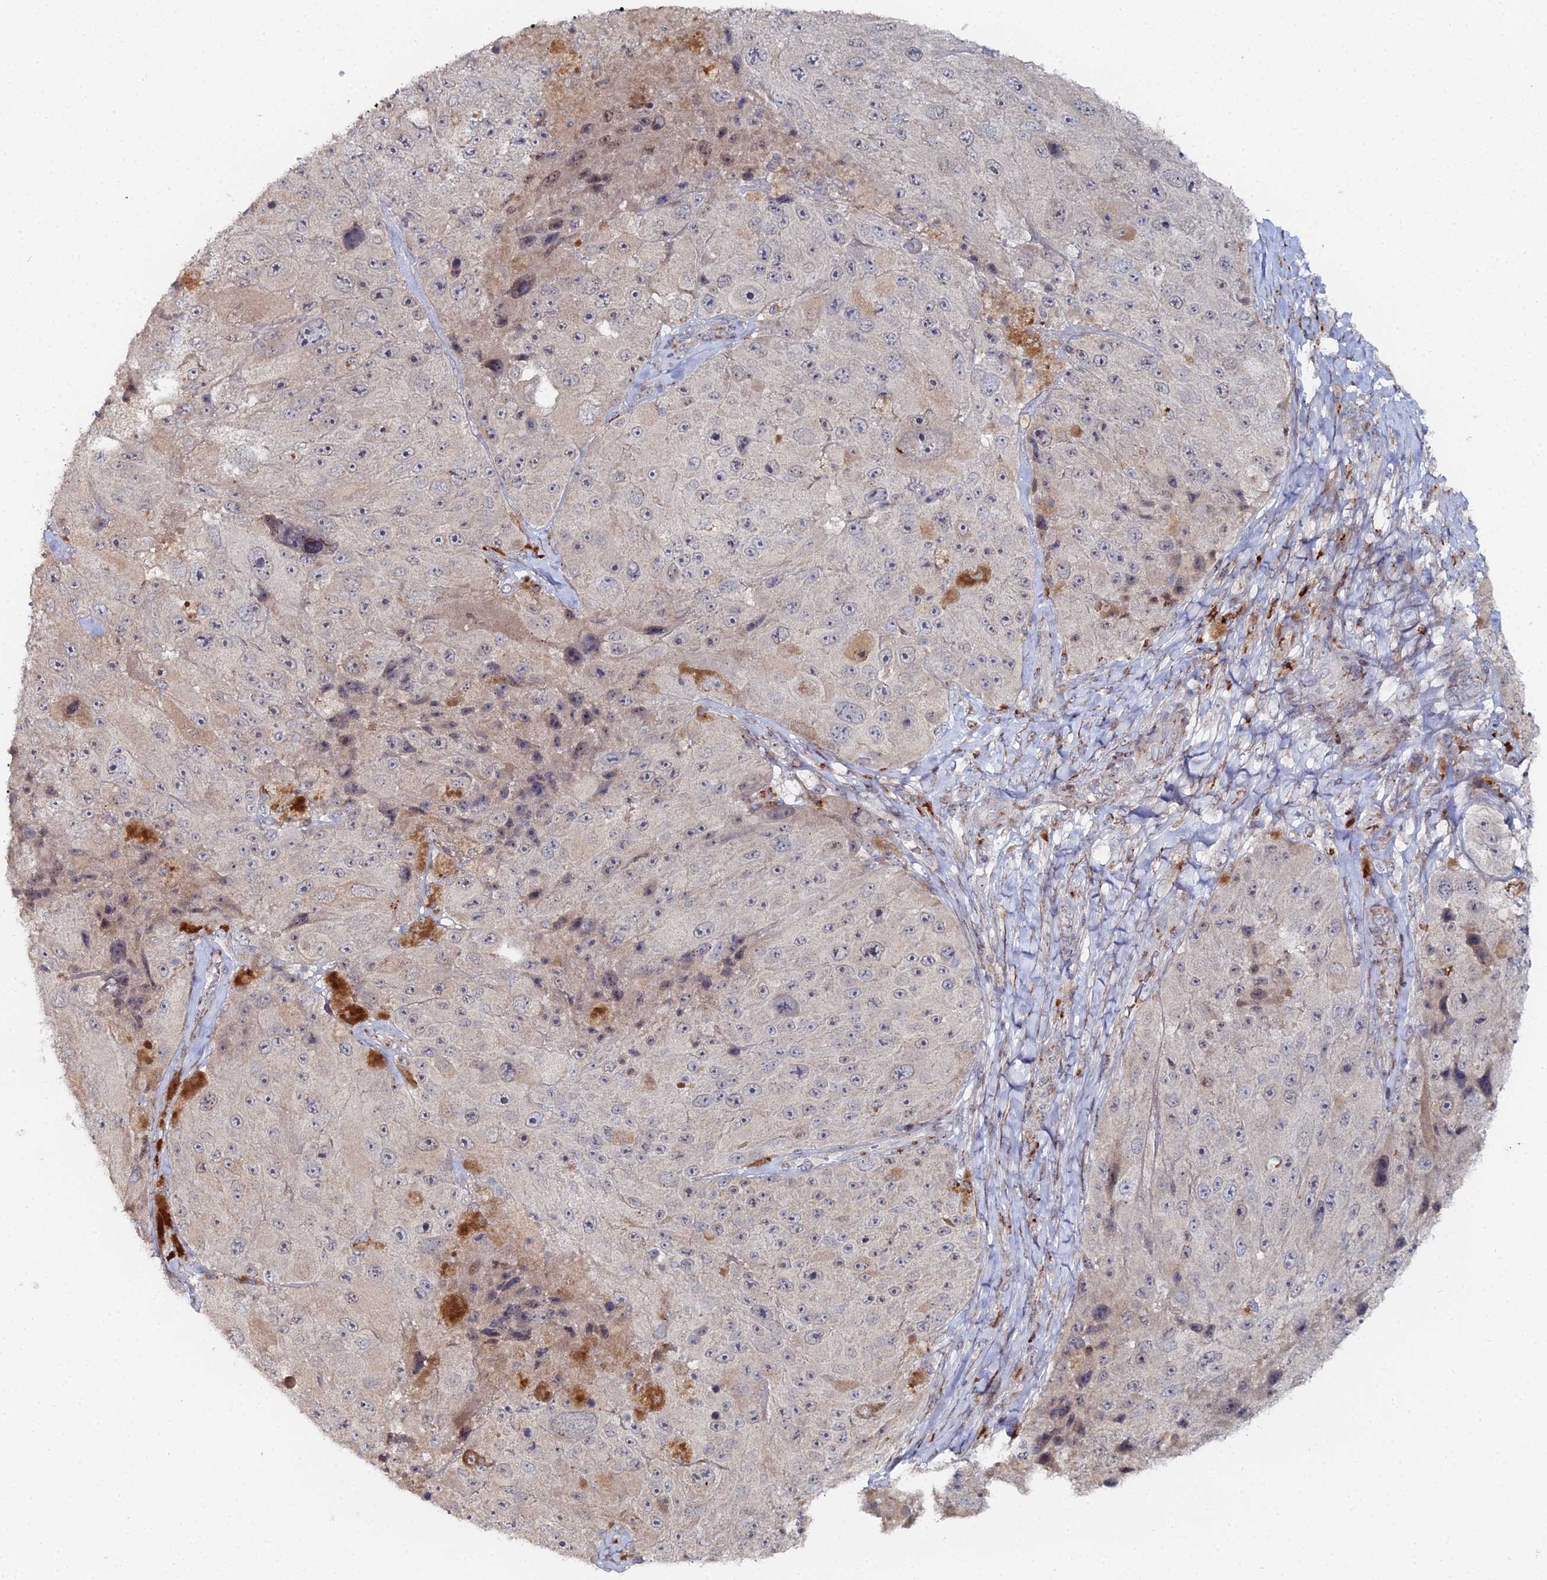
{"staining": {"intensity": "negative", "quantity": "none", "location": "none"}, "tissue": "melanoma", "cell_type": "Tumor cells", "image_type": "cancer", "snomed": [{"axis": "morphology", "description": "Malignant melanoma, Metastatic site"}, {"axis": "topography", "description": "Lymph node"}], "caption": "Malignant melanoma (metastatic site) stained for a protein using IHC exhibits no staining tumor cells.", "gene": "SGMS1", "patient": {"sex": "male", "age": 62}}